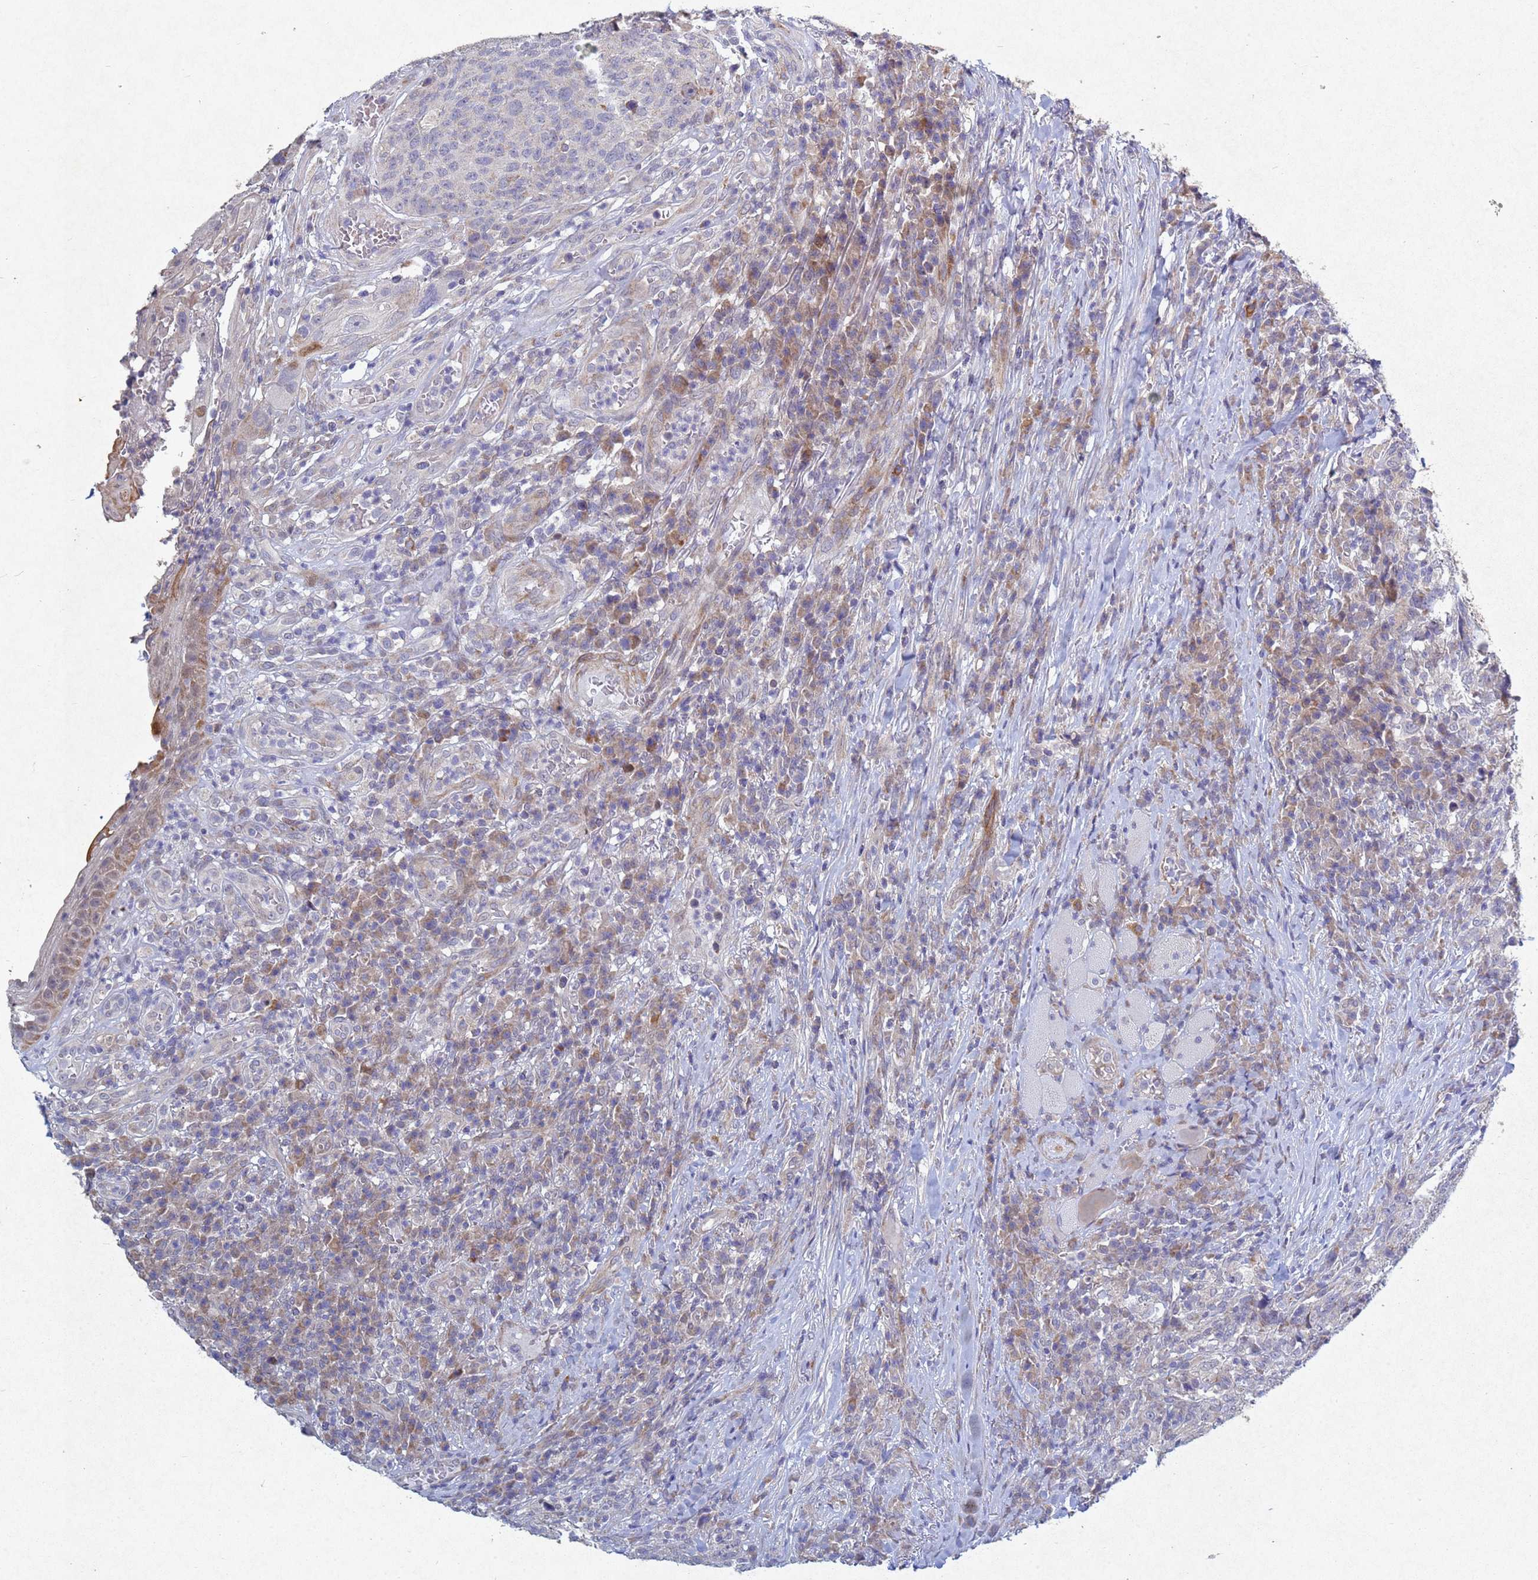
{"staining": {"intensity": "negative", "quantity": "none", "location": "none"}, "tissue": "head and neck cancer", "cell_type": "Tumor cells", "image_type": "cancer", "snomed": [{"axis": "morphology", "description": "Squamous cell carcinoma, NOS"}, {"axis": "topography", "description": "Head-Neck"}], "caption": "This is an immunohistochemistry micrograph of head and neck cancer (squamous cell carcinoma). There is no expression in tumor cells.", "gene": "TNPO2", "patient": {"sex": "male", "age": 66}}